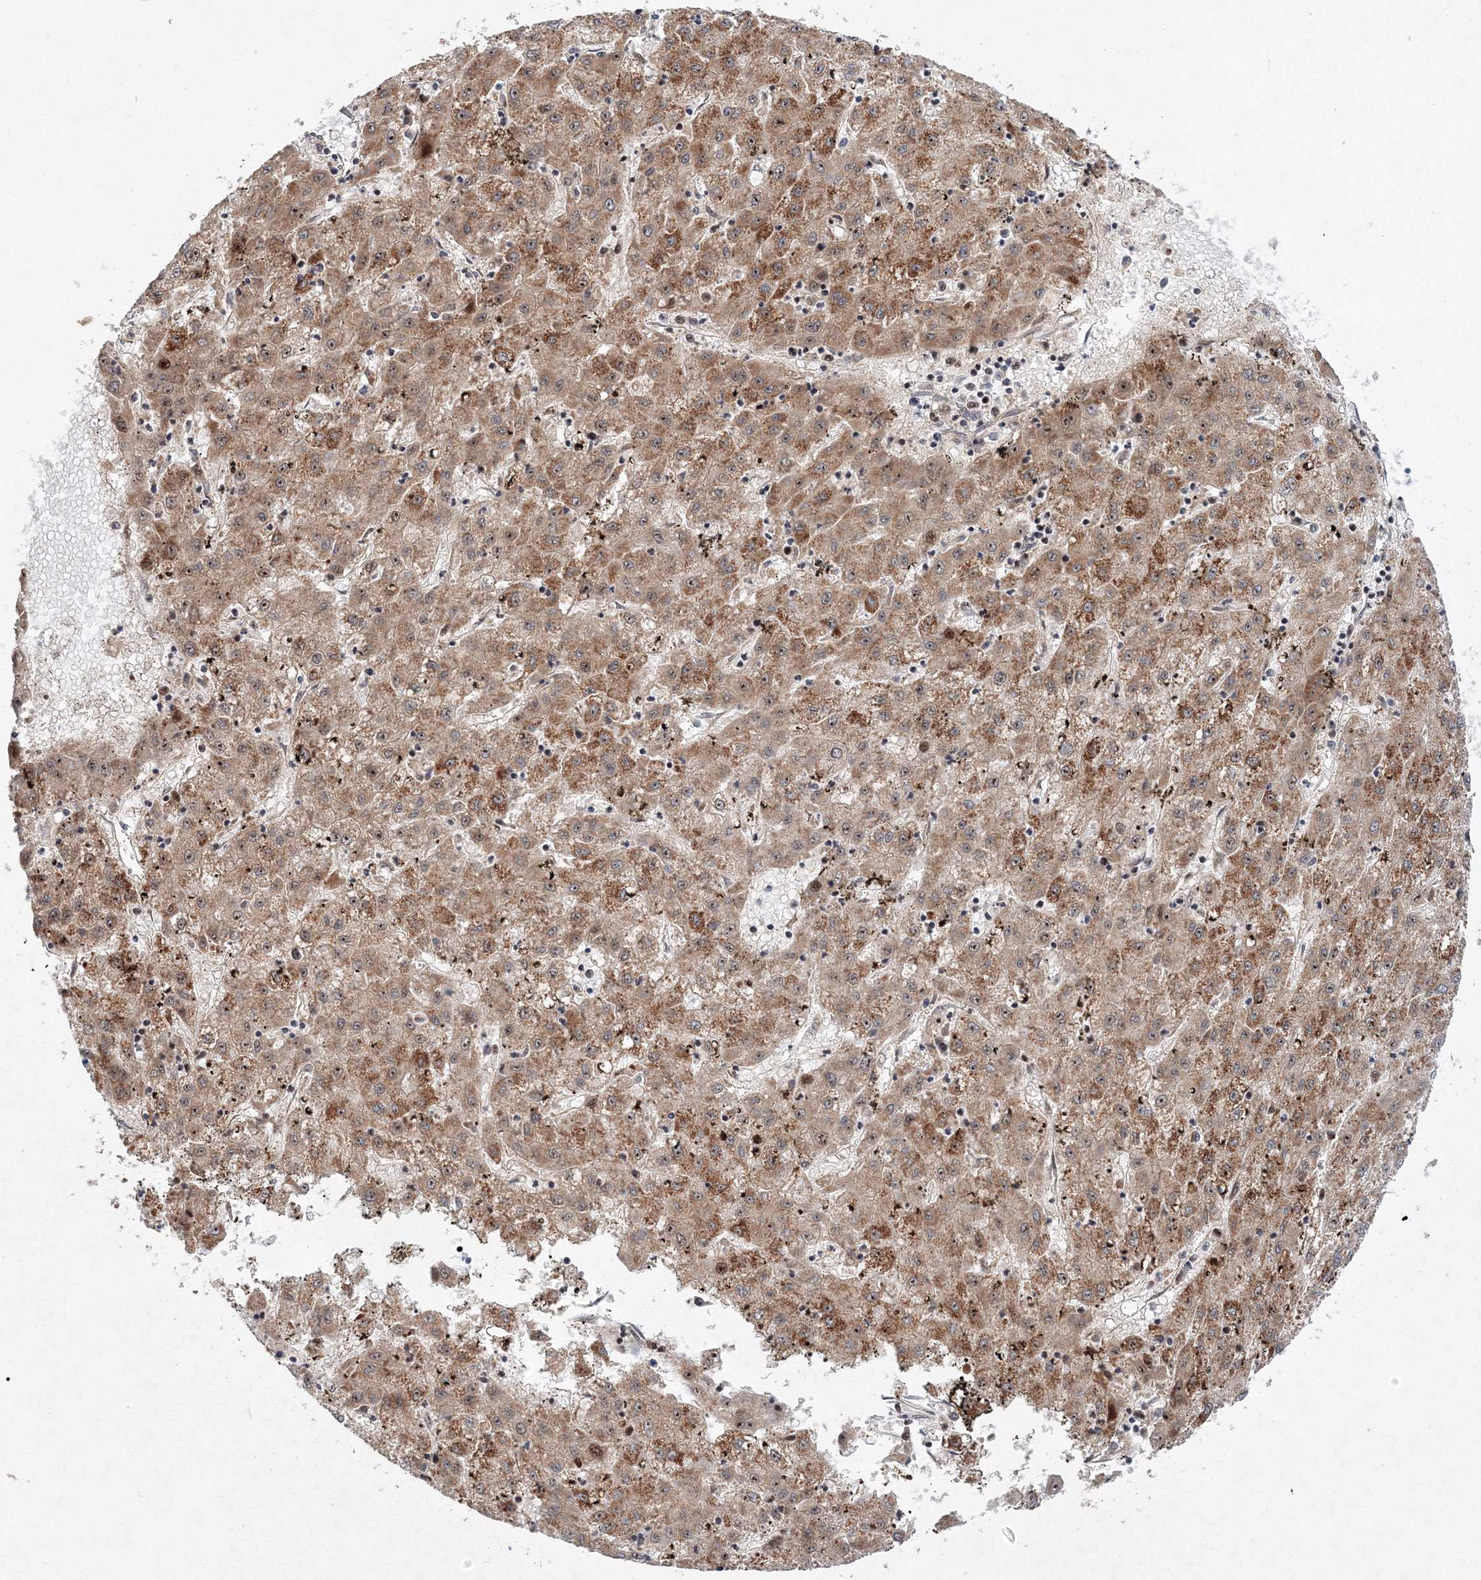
{"staining": {"intensity": "moderate", "quantity": ">75%", "location": "cytoplasmic/membranous,nuclear"}, "tissue": "liver cancer", "cell_type": "Tumor cells", "image_type": "cancer", "snomed": [{"axis": "morphology", "description": "Carcinoma, Hepatocellular, NOS"}, {"axis": "topography", "description": "Liver"}], "caption": "Liver cancer (hepatocellular carcinoma) was stained to show a protein in brown. There is medium levels of moderate cytoplasmic/membranous and nuclear positivity in approximately >75% of tumor cells. (IHC, brightfield microscopy, high magnification).", "gene": "ANKAR", "patient": {"sex": "male", "age": 72}}